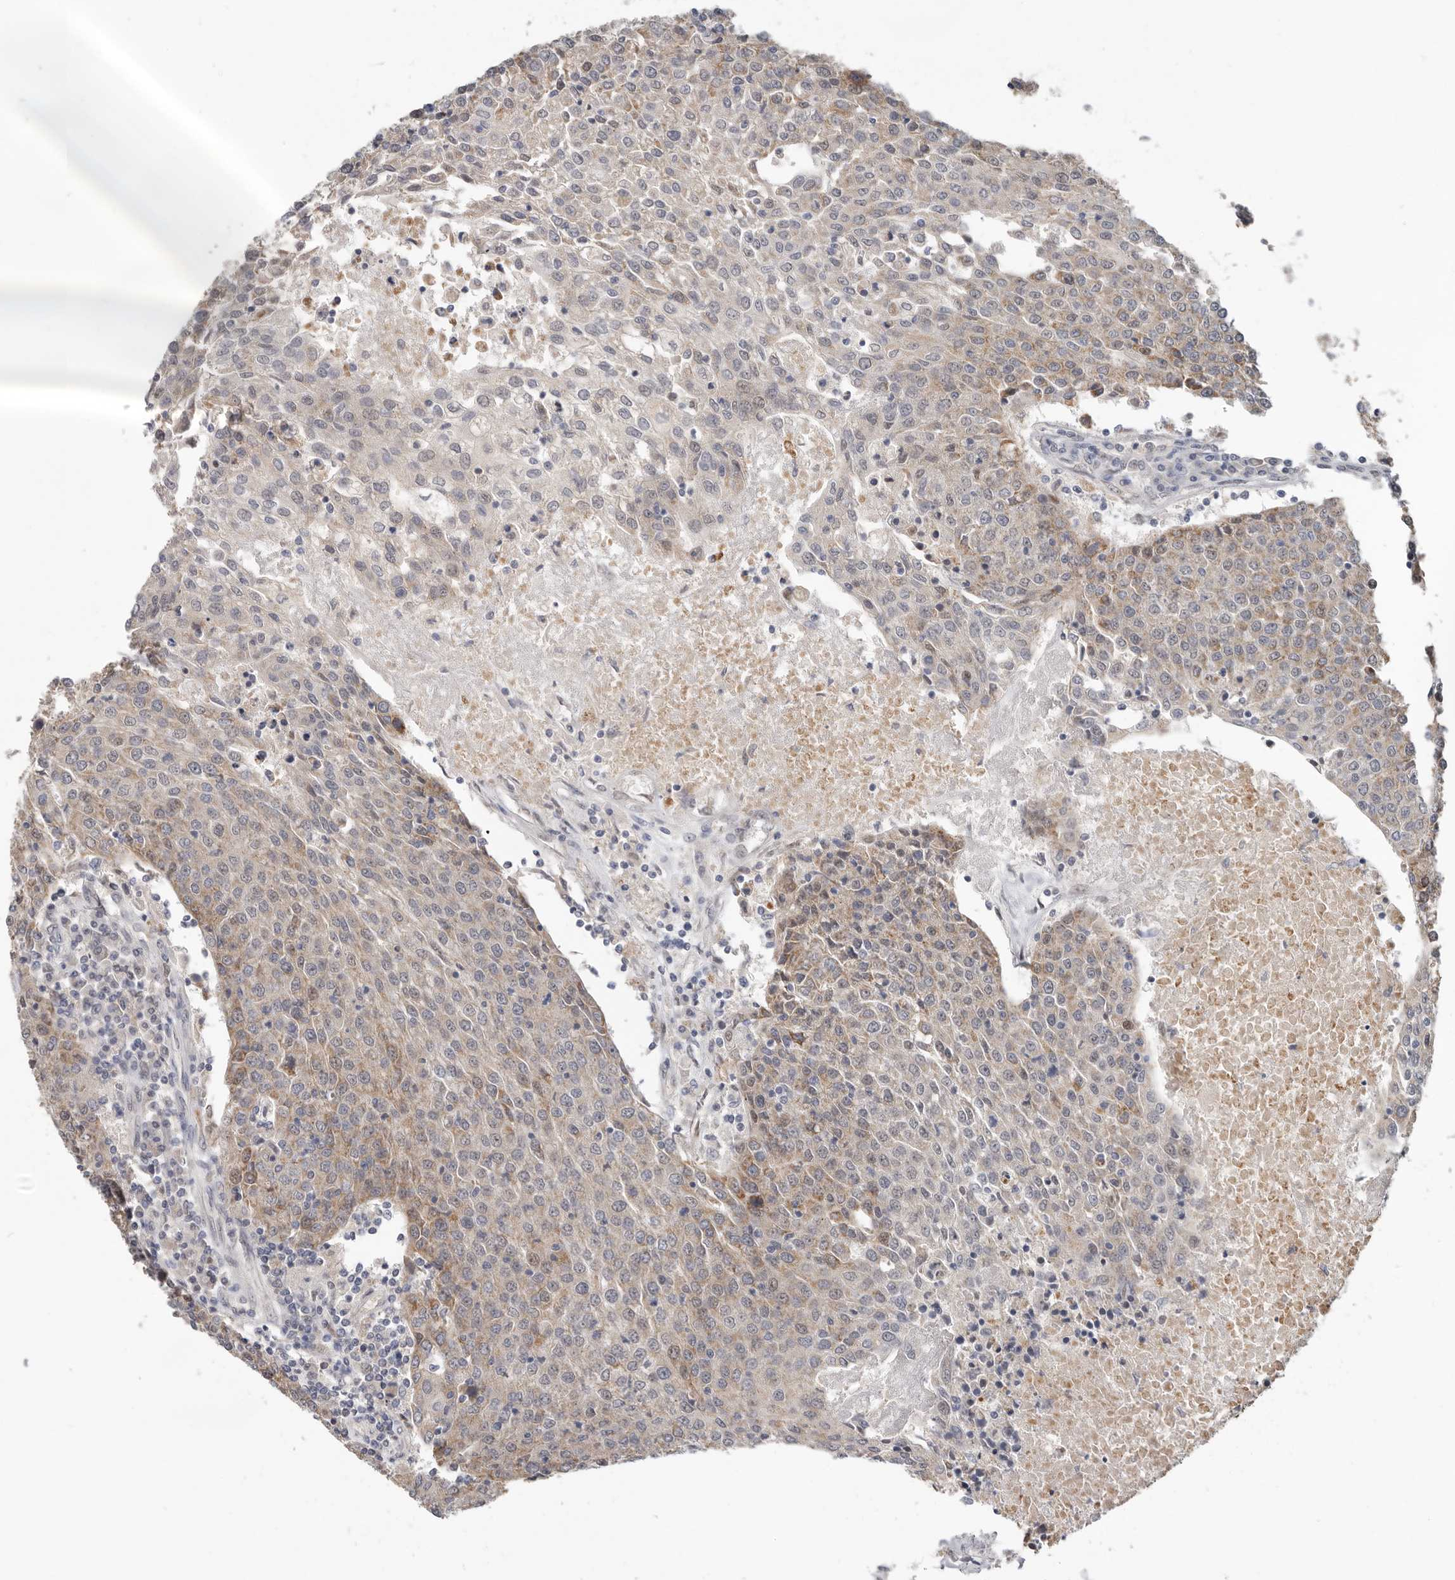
{"staining": {"intensity": "weak", "quantity": ">75%", "location": "cytoplasmic/membranous"}, "tissue": "urothelial cancer", "cell_type": "Tumor cells", "image_type": "cancer", "snomed": [{"axis": "morphology", "description": "Urothelial carcinoma, High grade"}, {"axis": "topography", "description": "Urinary bladder"}], "caption": "Brown immunohistochemical staining in urothelial carcinoma (high-grade) displays weak cytoplasmic/membranous staining in about >75% of tumor cells.", "gene": "BRCA2", "patient": {"sex": "female", "age": 85}}